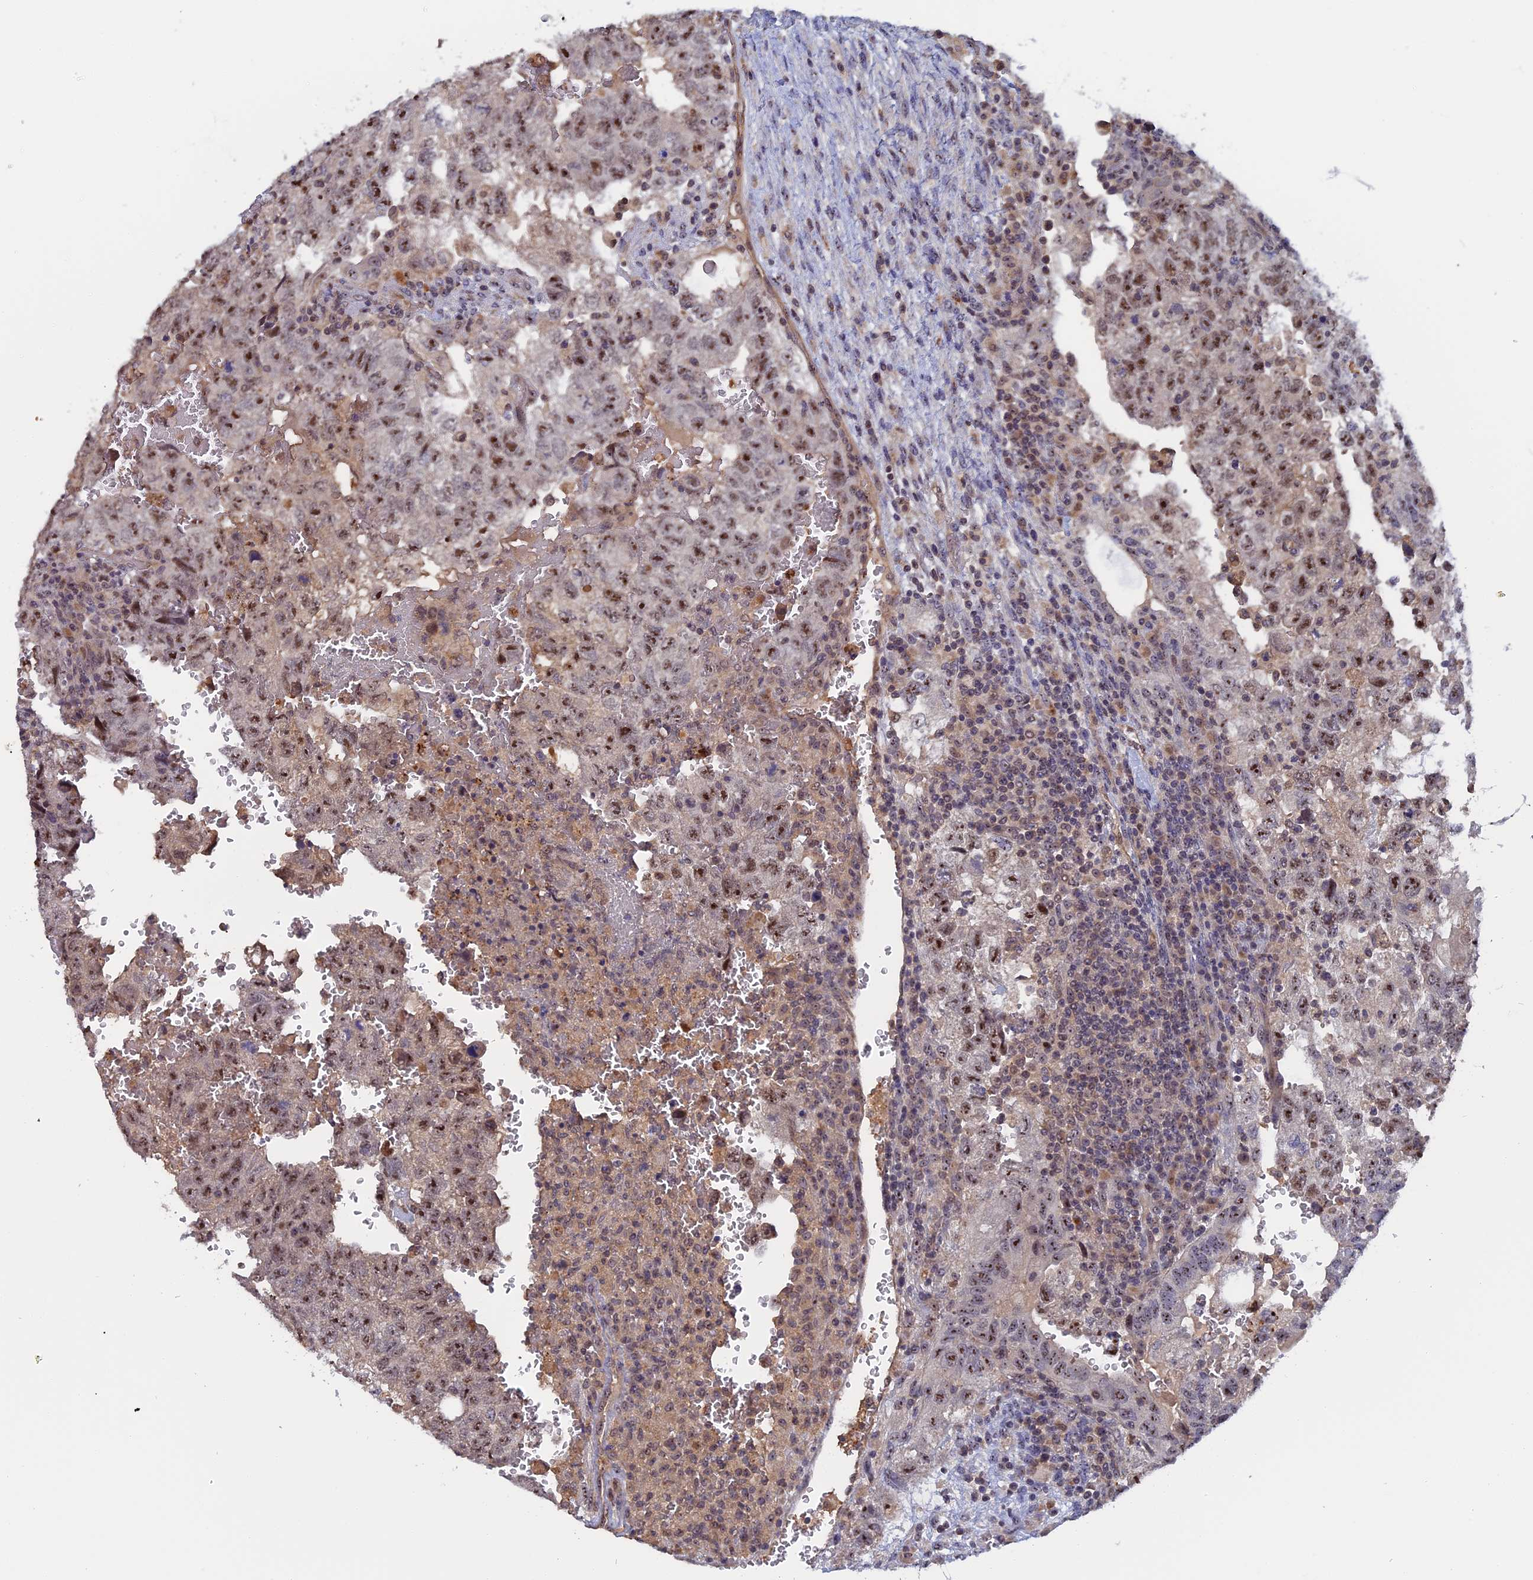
{"staining": {"intensity": "moderate", "quantity": ">75%", "location": "nuclear"}, "tissue": "testis cancer", "cell_type": "Tumor cells", "image_type": "cancer", "snomed": [{"axis": "morphology", "description": "Carcinoma, Embryonal, NOS"}, {"axis": "topography", "description": "Testis"}], "caption": "Tumor cells show medium levels of moderate nuclear expression in about >75% of cells in testis embryonal carcinoma.", "gene": "FAM98C", "patient": {"sex": "male", "age": 36}}